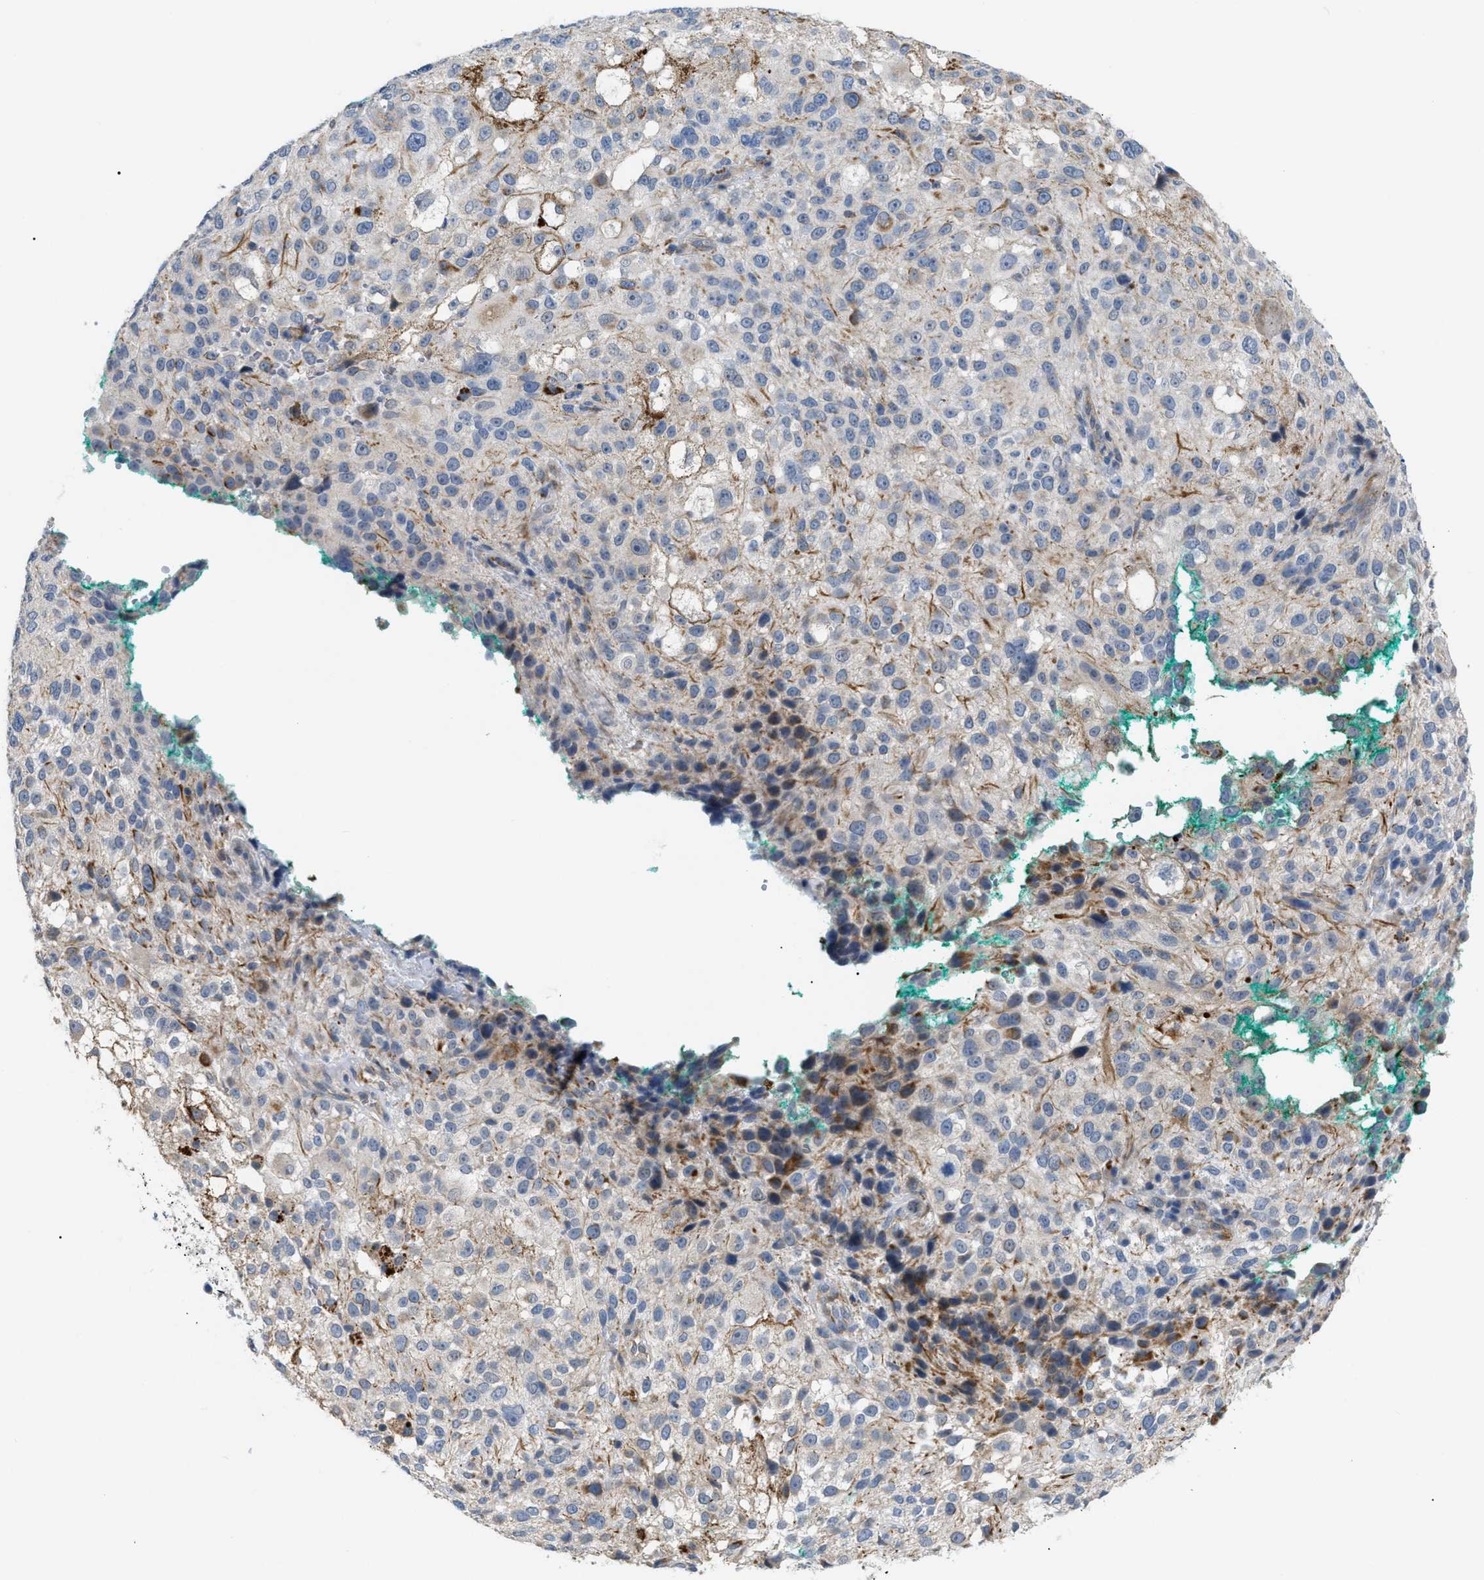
{"staining": {"intensity": "negative", "quantity": "none", "location": "none"}, "tissue": "melanoma", "cell_type": "Tumor cells", "image_type": "cancer", "snomed": [{"axis": "morphology", "description": "Necrosis, NOS"}, {"axis": "morphology", "description": "Malignant melanoma, NOS"}, {"axis": "topography", "description": "Skin"}], "caption": "DAB immunohistochemical staining of human malignant melanoma demonstrates no significant expression in tumor cells.", "gene": "DHX58", "patient": {"sex": "female", "age": 87}}